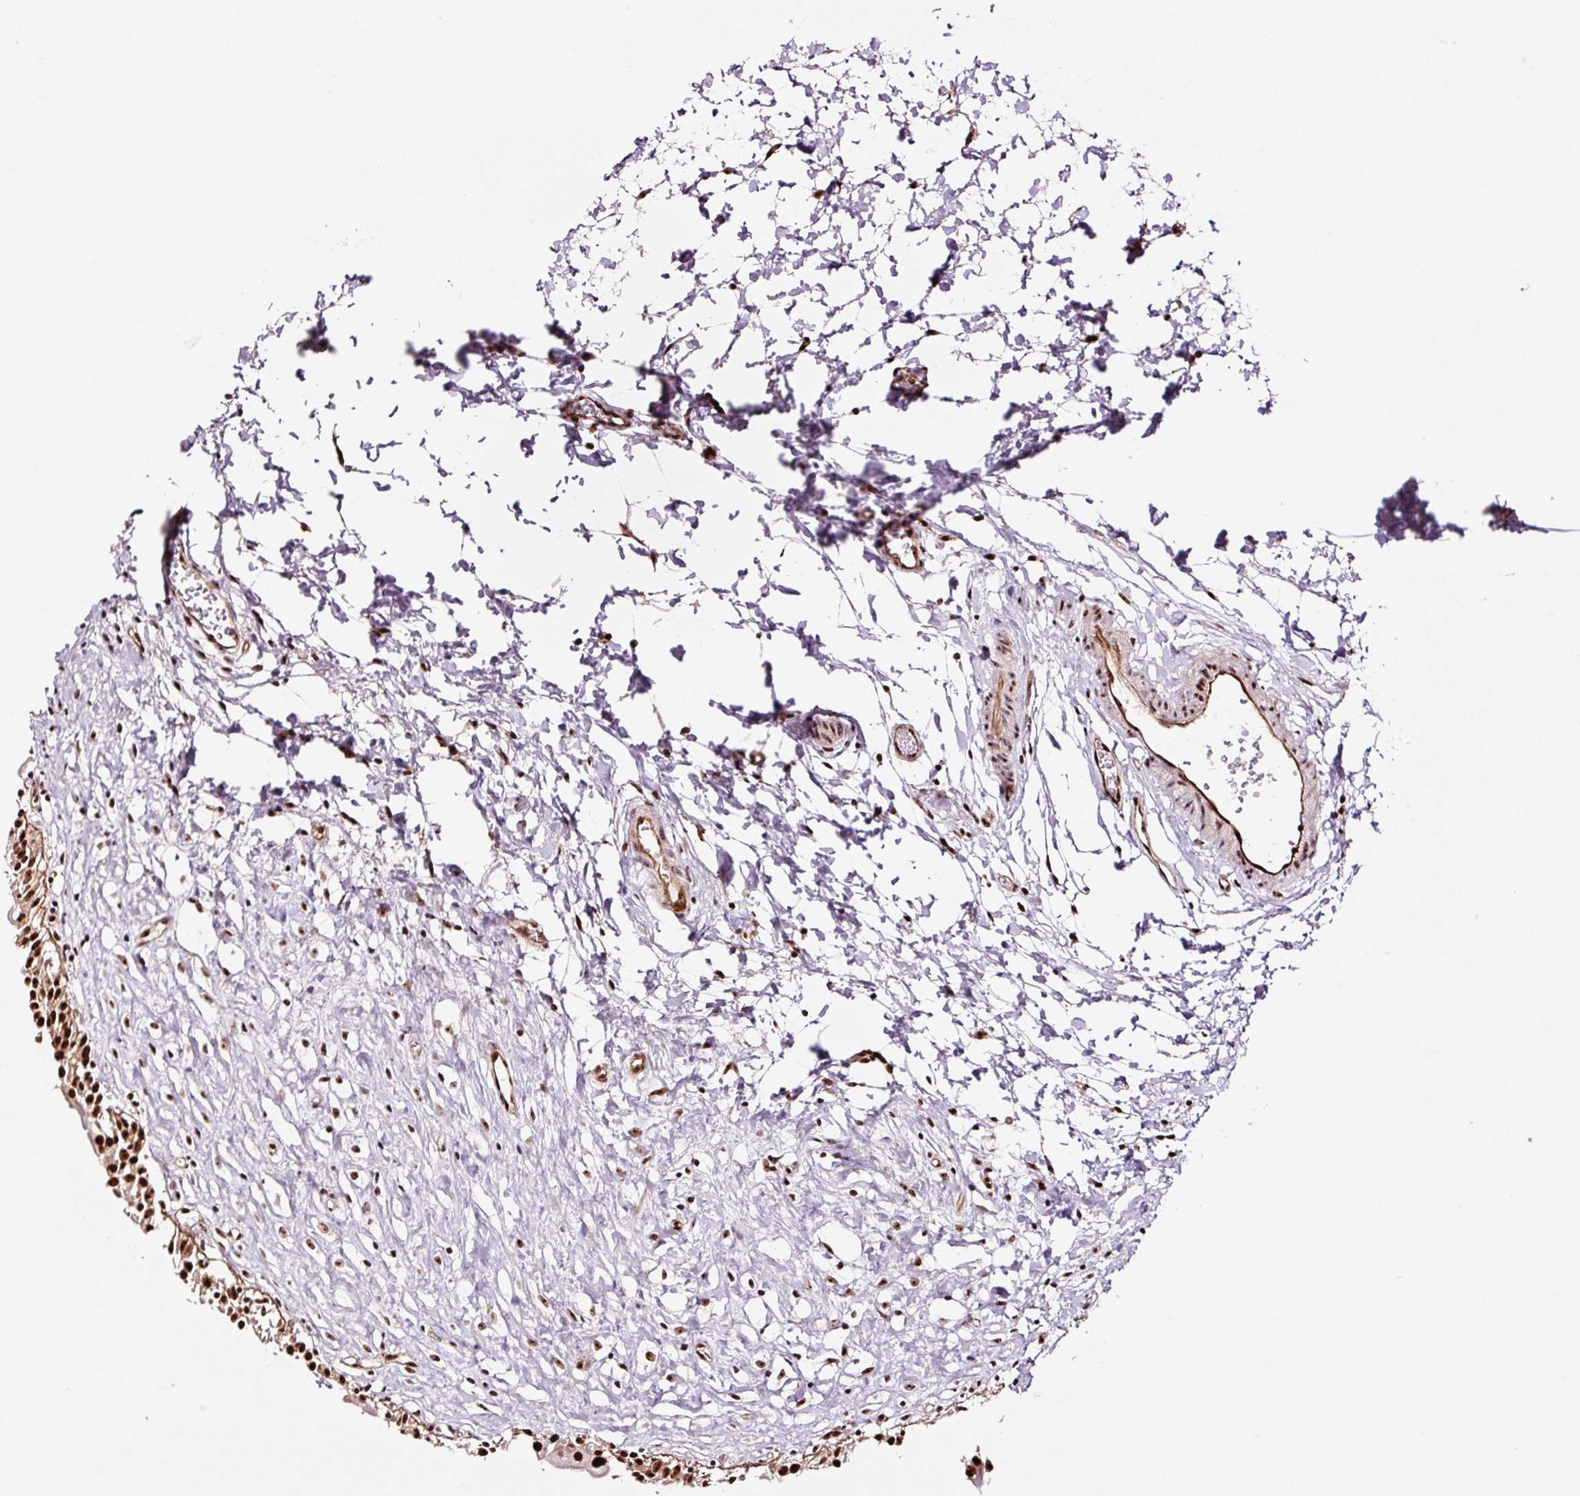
{"staining": {"intensity": "strong", "quantity": ">75%", "location": "nuclear"}, "tissue": "urinary bladder", "cell_type": "Urothelial cells", "image_type": "normal", "snomed": [{"axis": "morphology", "description": "Normal tissue, NOS"}, {"axis": "topography", "description": "Urinary bladder"}], "caption": "The photomicrograph demonstrates a brown stain indicating the presence of a protein in the nuclear of urothelial cells in urinary bladder. The staining was performed using DAB, with brown indicating positive protein expression. Nuclei are stained blue with hematoxylin.", "gene": "GNL3", "patient": {"sex": "male", "age": 51}}